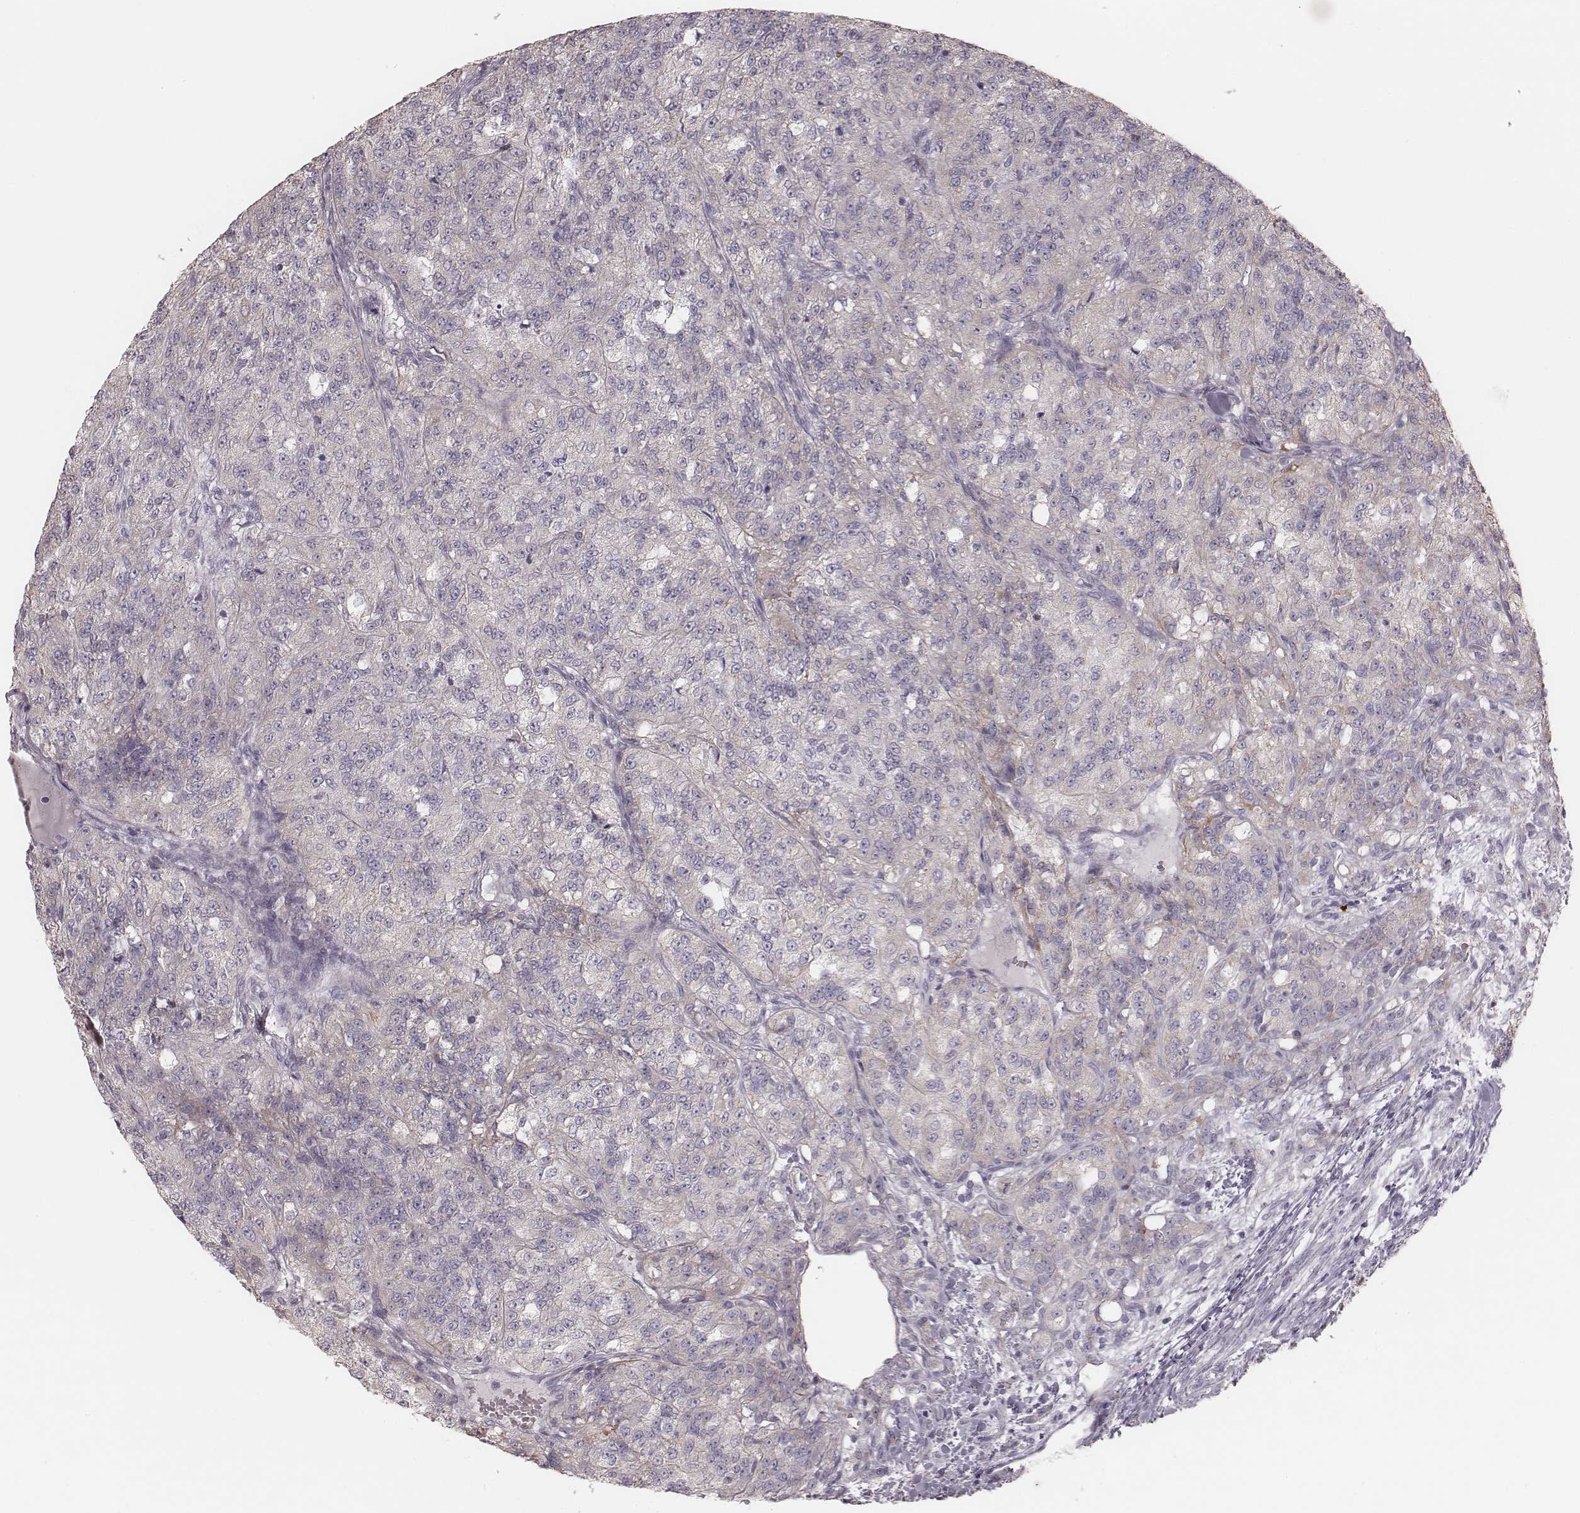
{"staining": {"intensity": "negative", "quantity": "none", "location": "none"}, "tissue": "renal cancer", "cell_type": "Tumor cells", "image_type": "cancer", "snomed": [{"axis": "morphology", "description": "Adenocarcinoma, NOS"}, {"axis": "topography", "description": "Kidney"}], "caption": "A photomicrograph of human adenocarcinoma (renal) is negative for staining in tumor cells.", "gene": "KIF5C", "patient": {"sex": "female", "age": 63}}